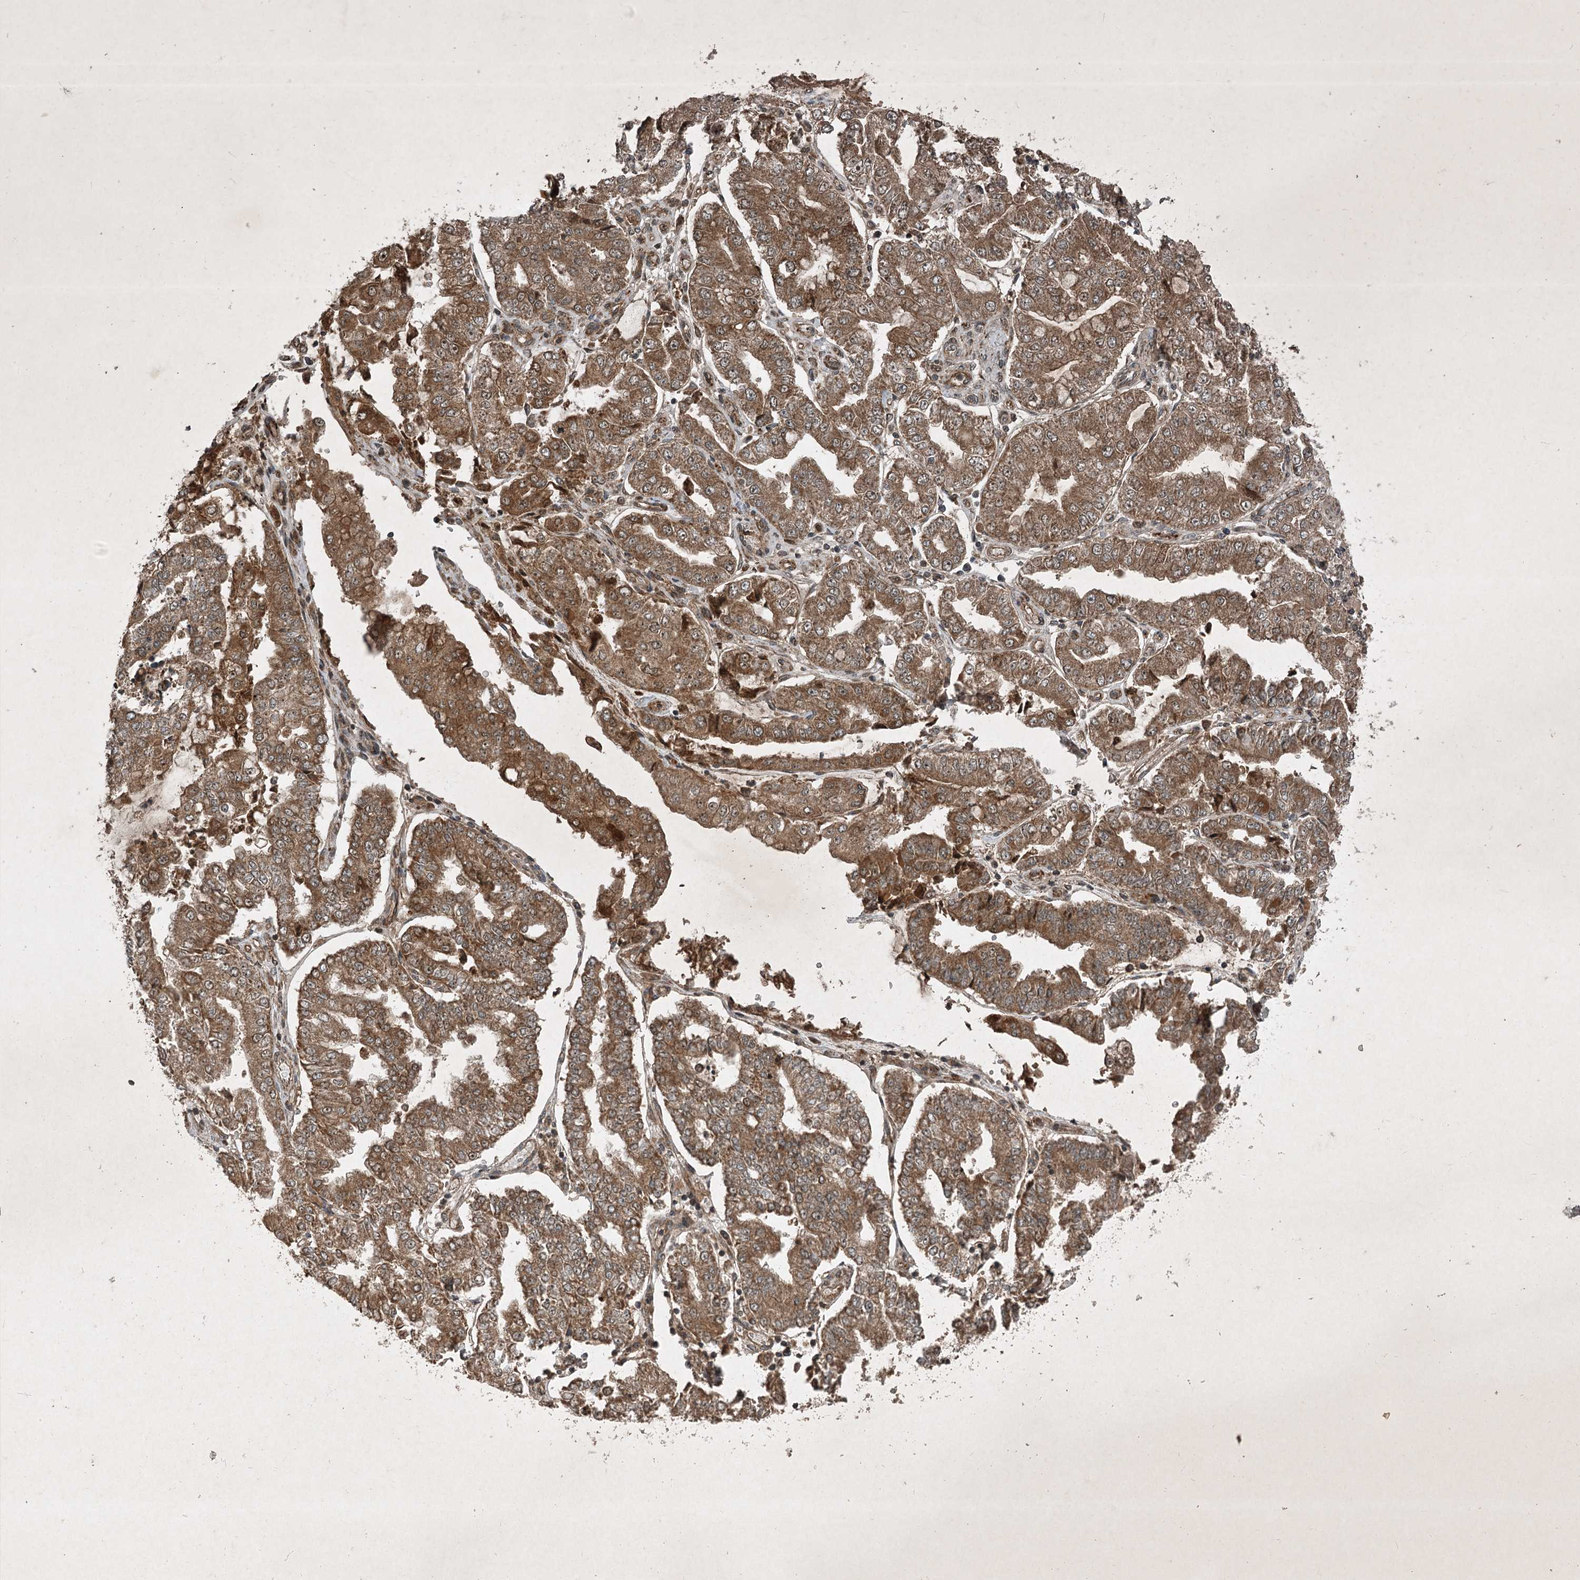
{"staining": {"intensity": "moderate", "quantity": ">75%", "location": "cytoplasmic/membranous"}, "tissue": "stomach cancer", "cell_type": "Tumor cells", "image_type": "cancer", "snomed": [{"axis": "morphology", "description": "Adenocarcinoma, NOS"}, {"axis": "topography", "description": "Stomach"}], "caption": "Immunohistochemistry (IHC) photomicrograph of neoplastic tissue: stomach cancer stained using IHC reveals medium levels of moderate protein expression localized specifically in the cytoplasmic/membranous of tumor cells, appearing as a cytoplasmic/membranous brown color.", "gene": "UNC93A", "patient": {"sex": "male", "age": 76}}